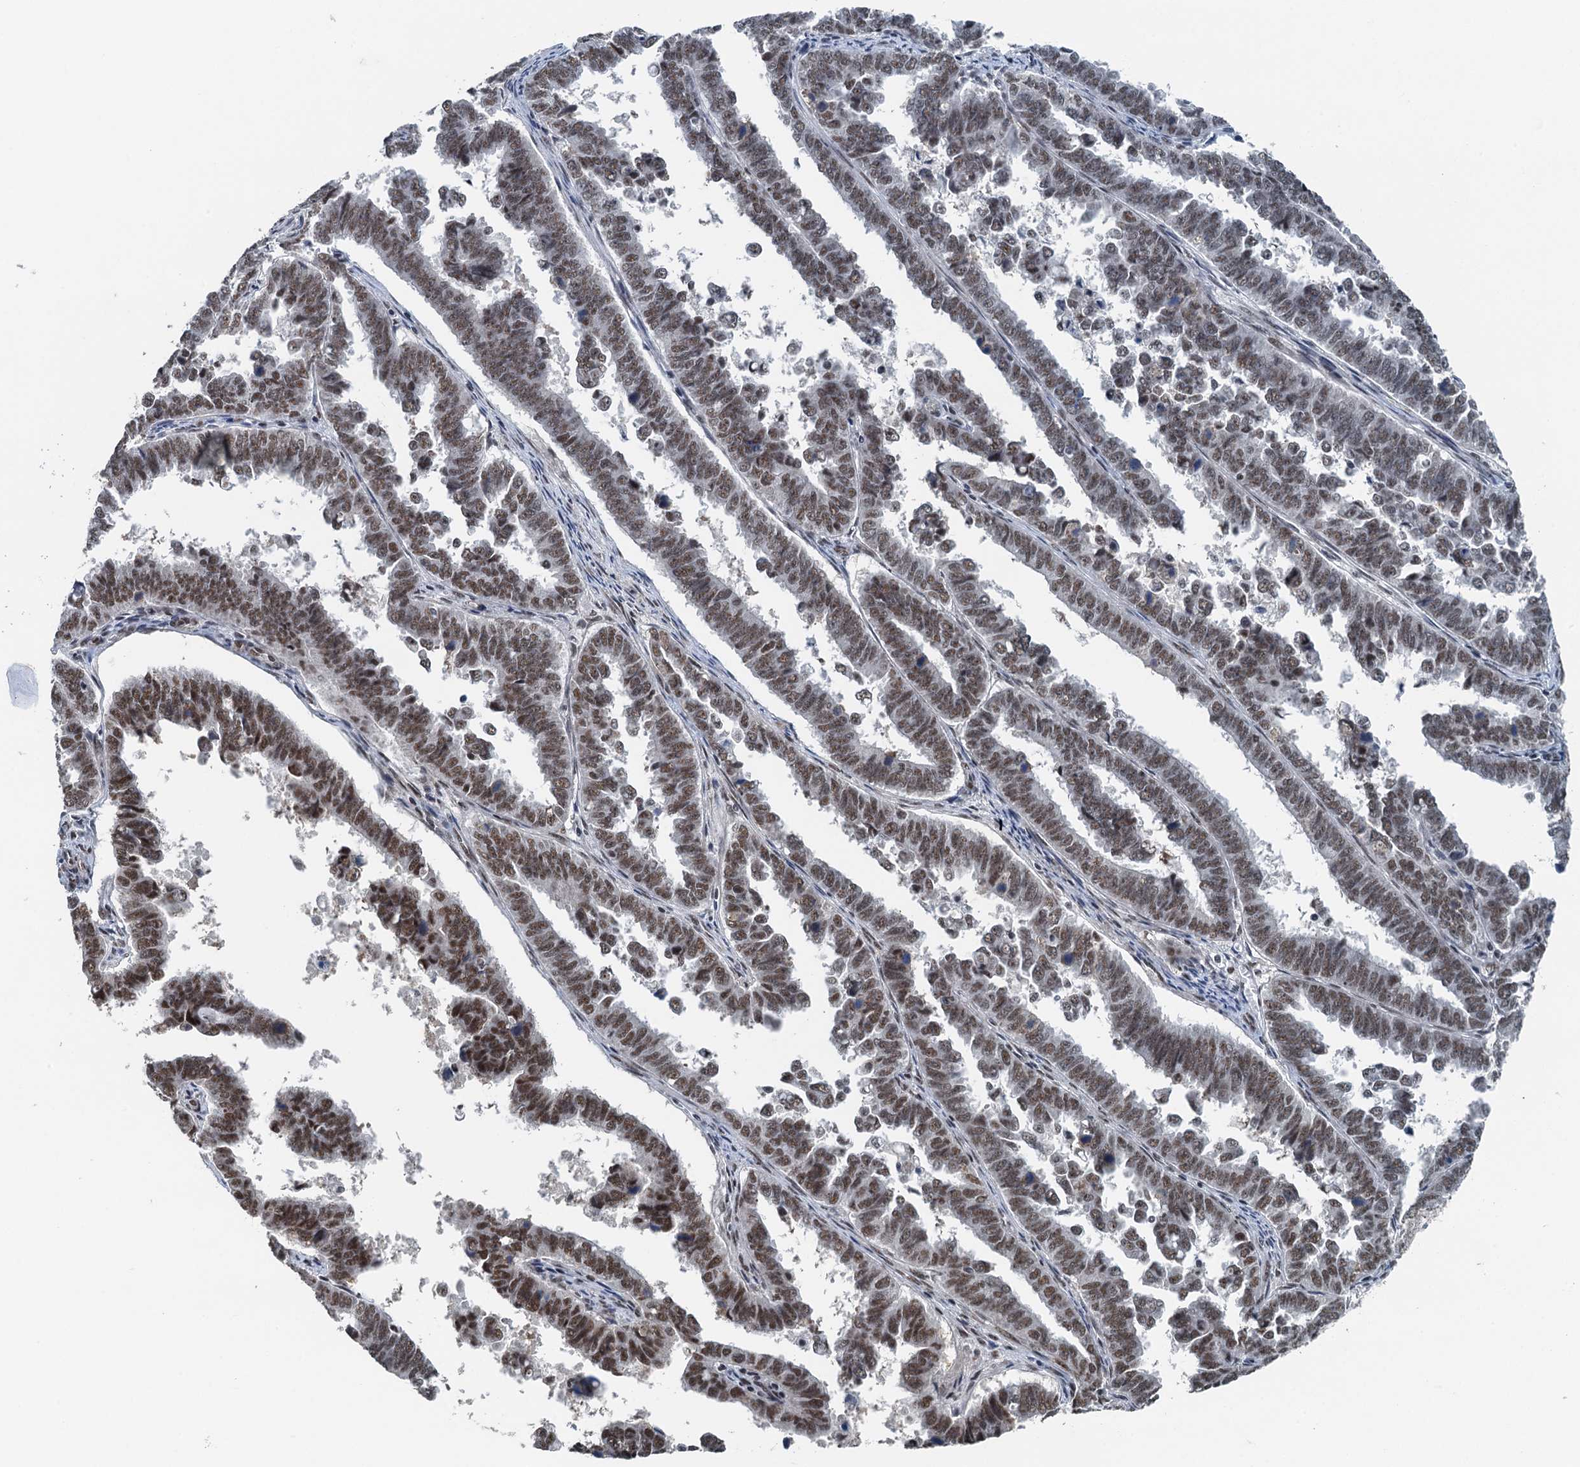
{"staining": {"intensity": "moderate", "quantity": ">75%", "location": "nuclear"}, "tissue": "endometrial cancer", "cell_type": "Tumor cells", "image_type": "cancer", "snomed": [{"axis": "morphology", "description": "Adenocarcinoma, NOS"}, {"axis": "topography", "description": "Endometrium"}], "caption": "Endometrial cancer (adenocarcinoma) tissue demonstrates moderate nuclear expression in approximately >75% of tumor cells, visualized by immunohistochemistry.", "gene": "MTA3", "patient": {"sex": "female", "age": 75}}